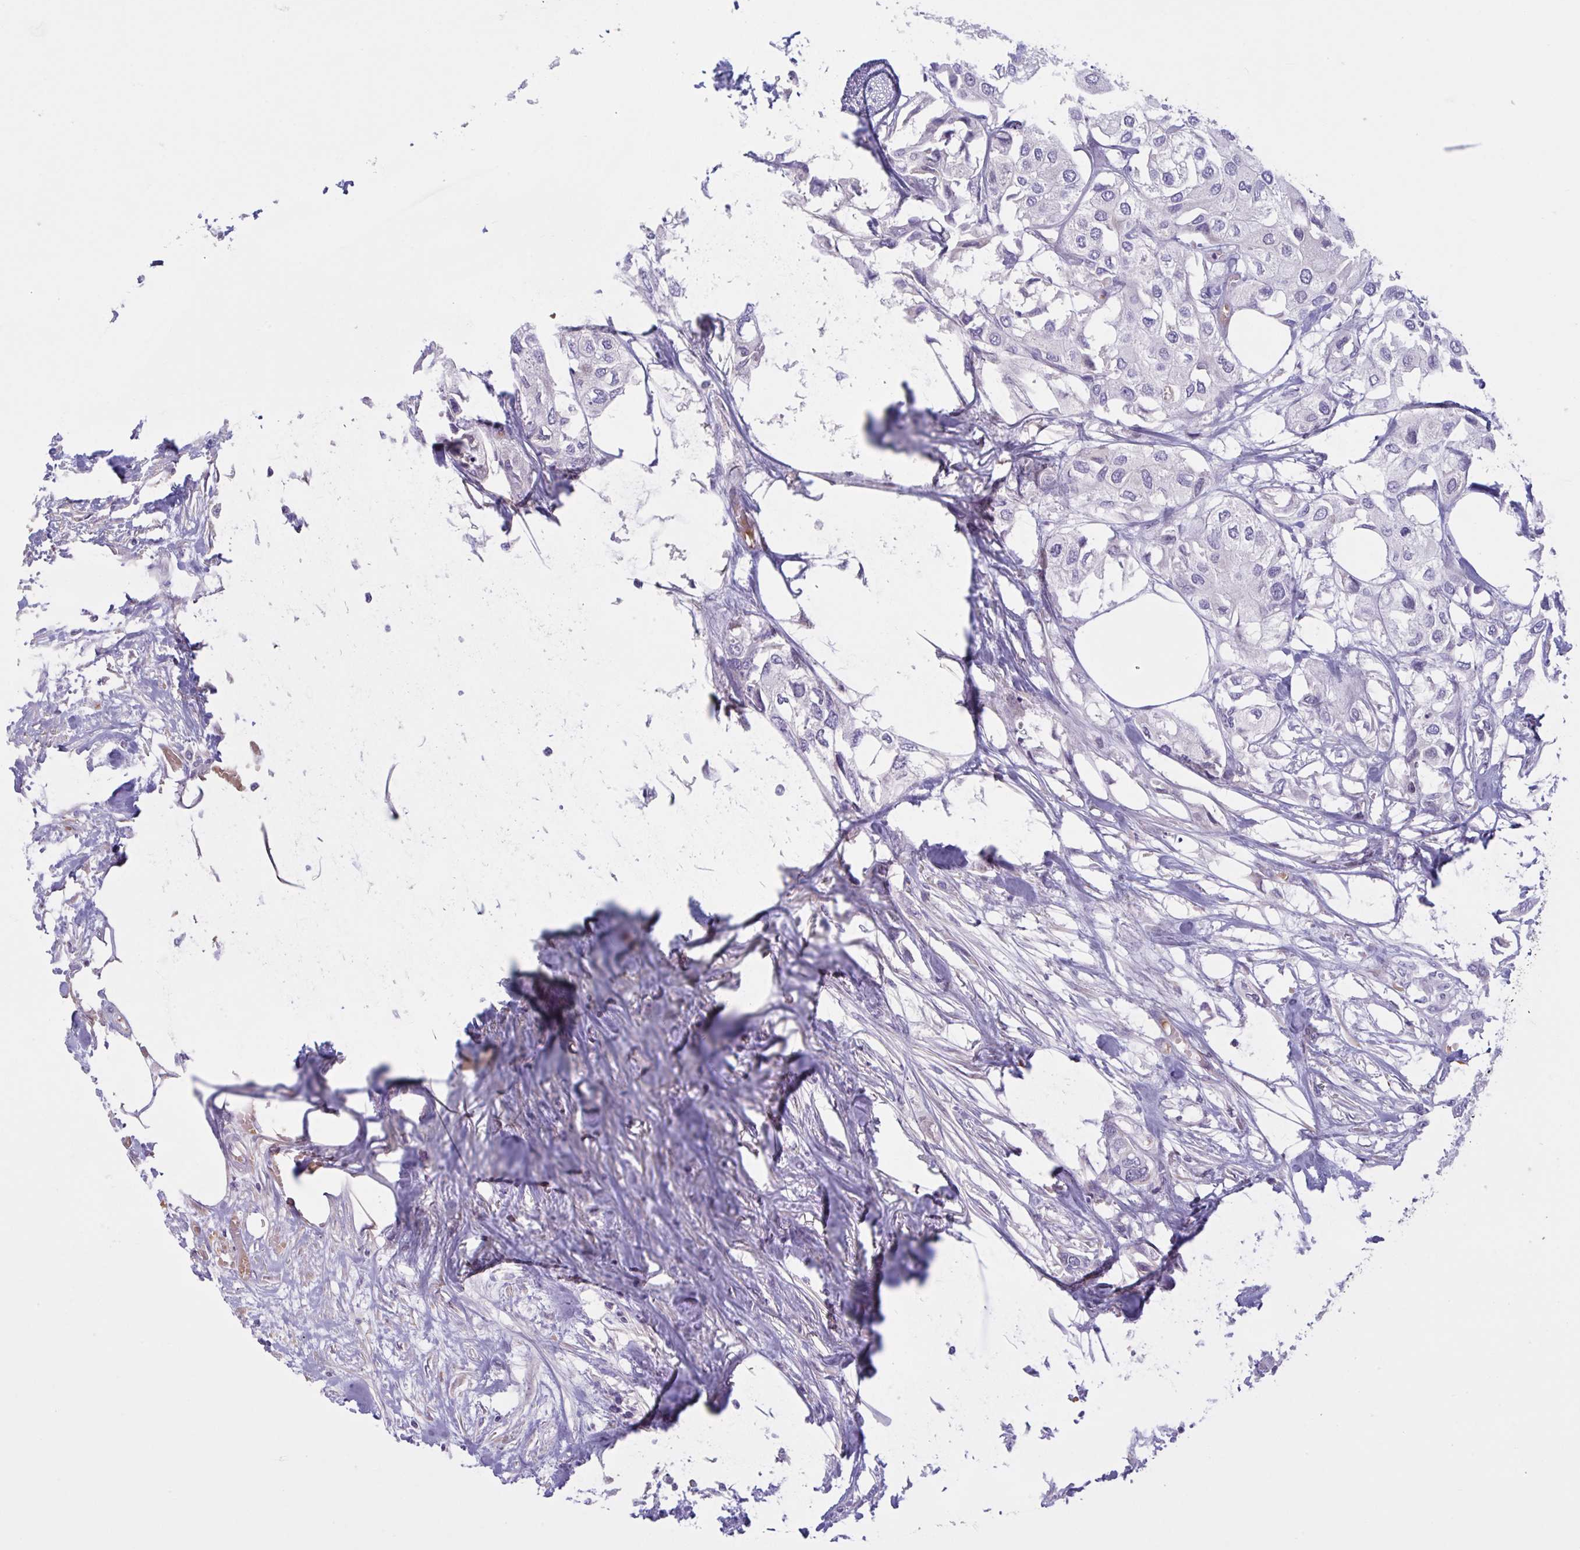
{"staining": {"intensity": "negative", "quantity": "none", "location": "none"}, "tissue": "urothelial cancer", "cell_type": "Tumor cells", "image_type": "cancer", "snomed": [{"axis": "morphology", "description": "Urothelial carcinoma, High grade"}, {"axis": "topography", "description": "Urinary bladder"}], "caption": "Immunohistochemistry (IHC) micrograph of neoplastic tissue: urothelial cancer stained with DAB displays no significant protein staining in tumor cells.", "gene": "VWC2", "patient": {"sex": "male", "age": 64}}